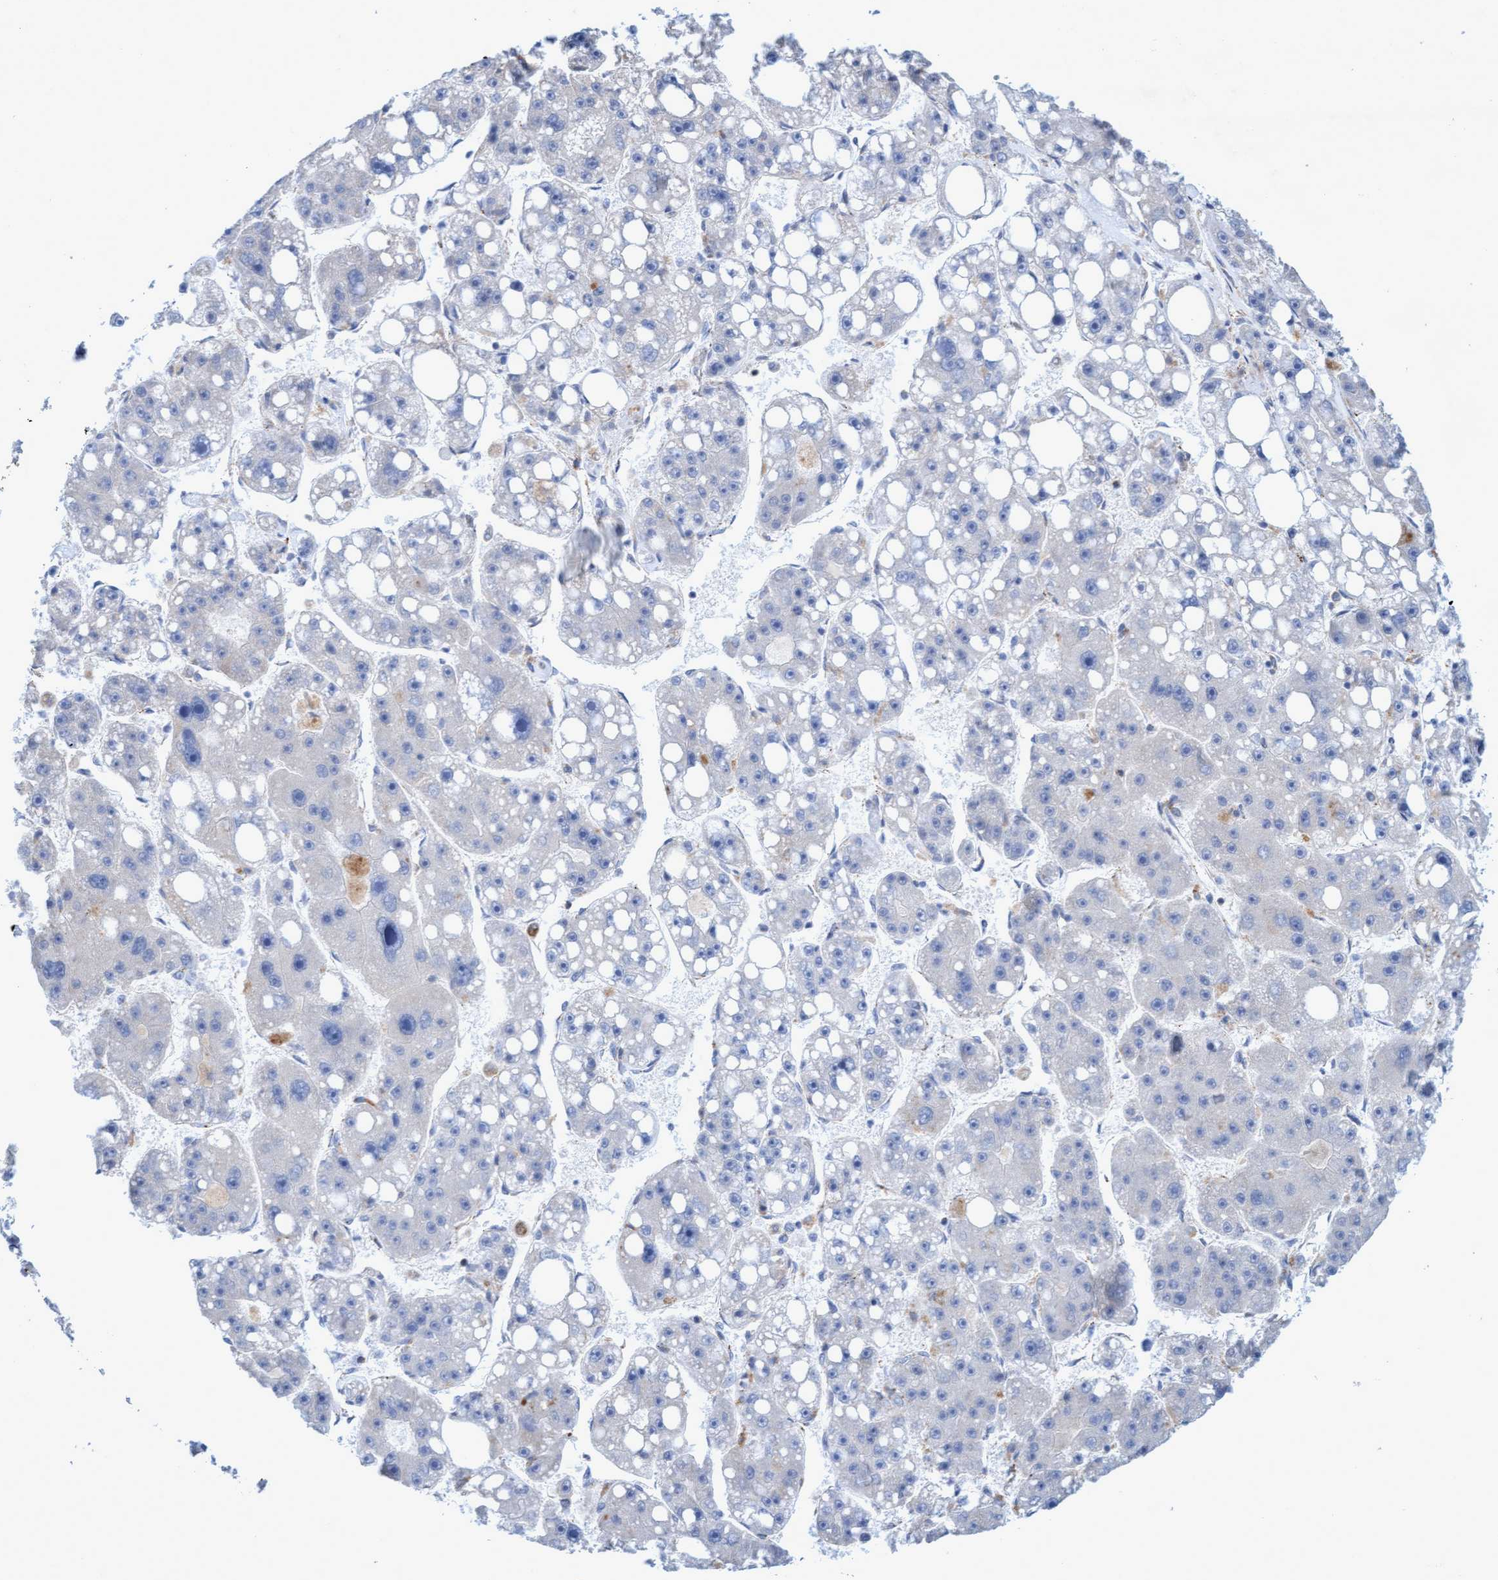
{"staining": {"intensity": "negative", "quantity": "none", "location": "none"}, "tissue": "liver cancer", "cell_type": "Tumor cells", "image_type": "cancer", "snomed": [{"axis": "morphology", "description": "Carcinoma, Hepatocellular, NOS"}, {"axis": "topography", "description": "Liver"}], "caption": "IHC of liver cancer reveals no positivity in tumor cells. (DAB (3,3'-diaminobenzidine) IHC visualized using brightfield microscopy, high magnification).", "gene": "SGSH", "patient": {"sex": "female", "age": 61}}